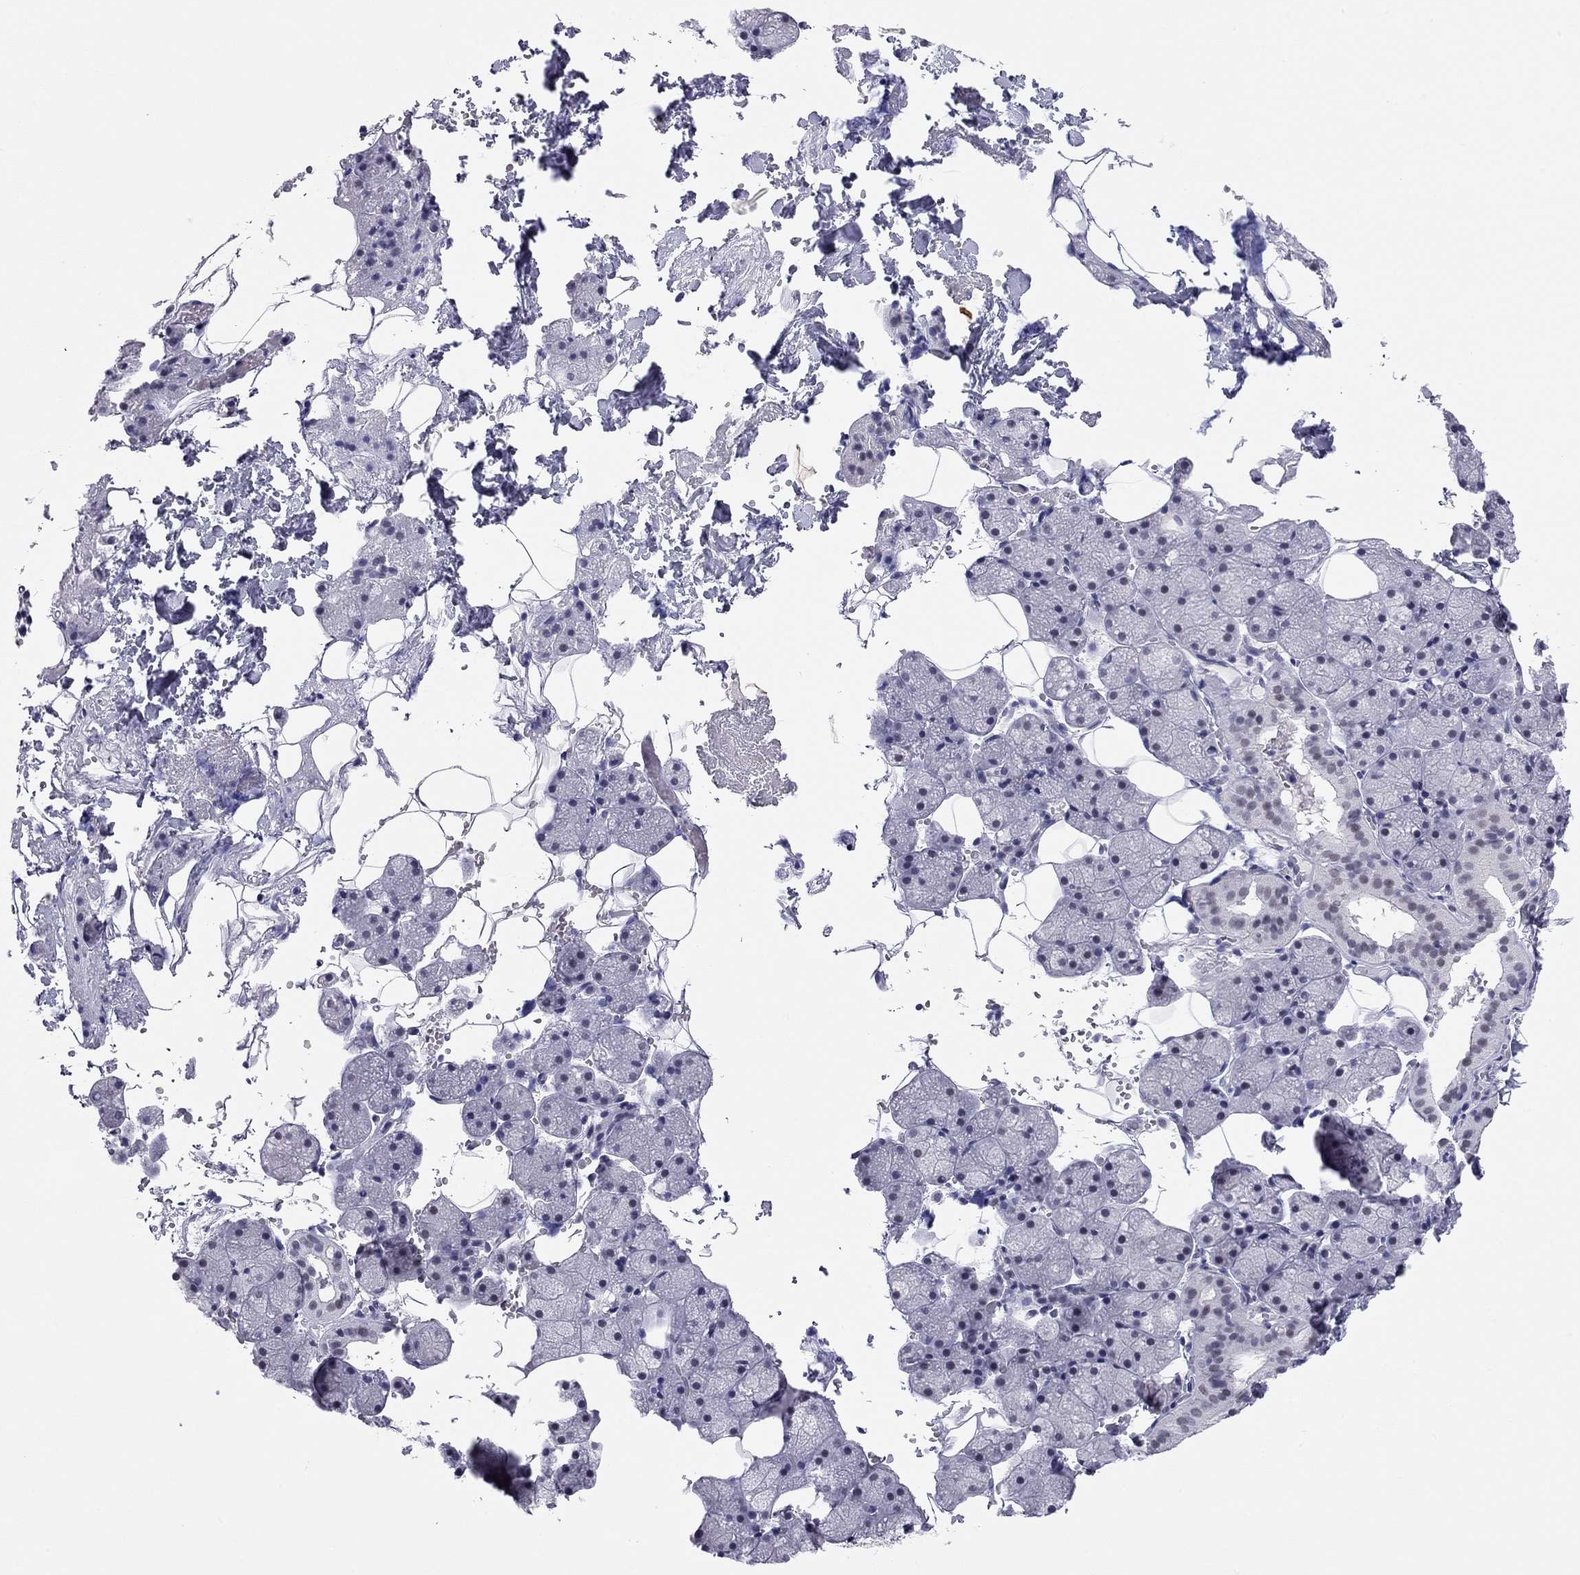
{"staining": {"intensity": "negative", "quantity": "none", "location": "none"}, "tissue": "salivary gland", "cell_type": "Glandular cells", "image_type": "normal", "snomed": [{"axis": "morphology", "description": "Normal tissue, NOS"}, {"axis": "topography", "description": "Salivary gland"}], "caption": "Protein analysis of unremarkable salivary gland exhibits no significant staining in glandular cells. Brightfield microscopy of IHC stained with DAB (3,3'-diaminobenzidine) (brown) and hematoxylin (blue), captured at high magnification.", "gene": "DOT1L", "patient": {"sex": "male", "age": 38}}